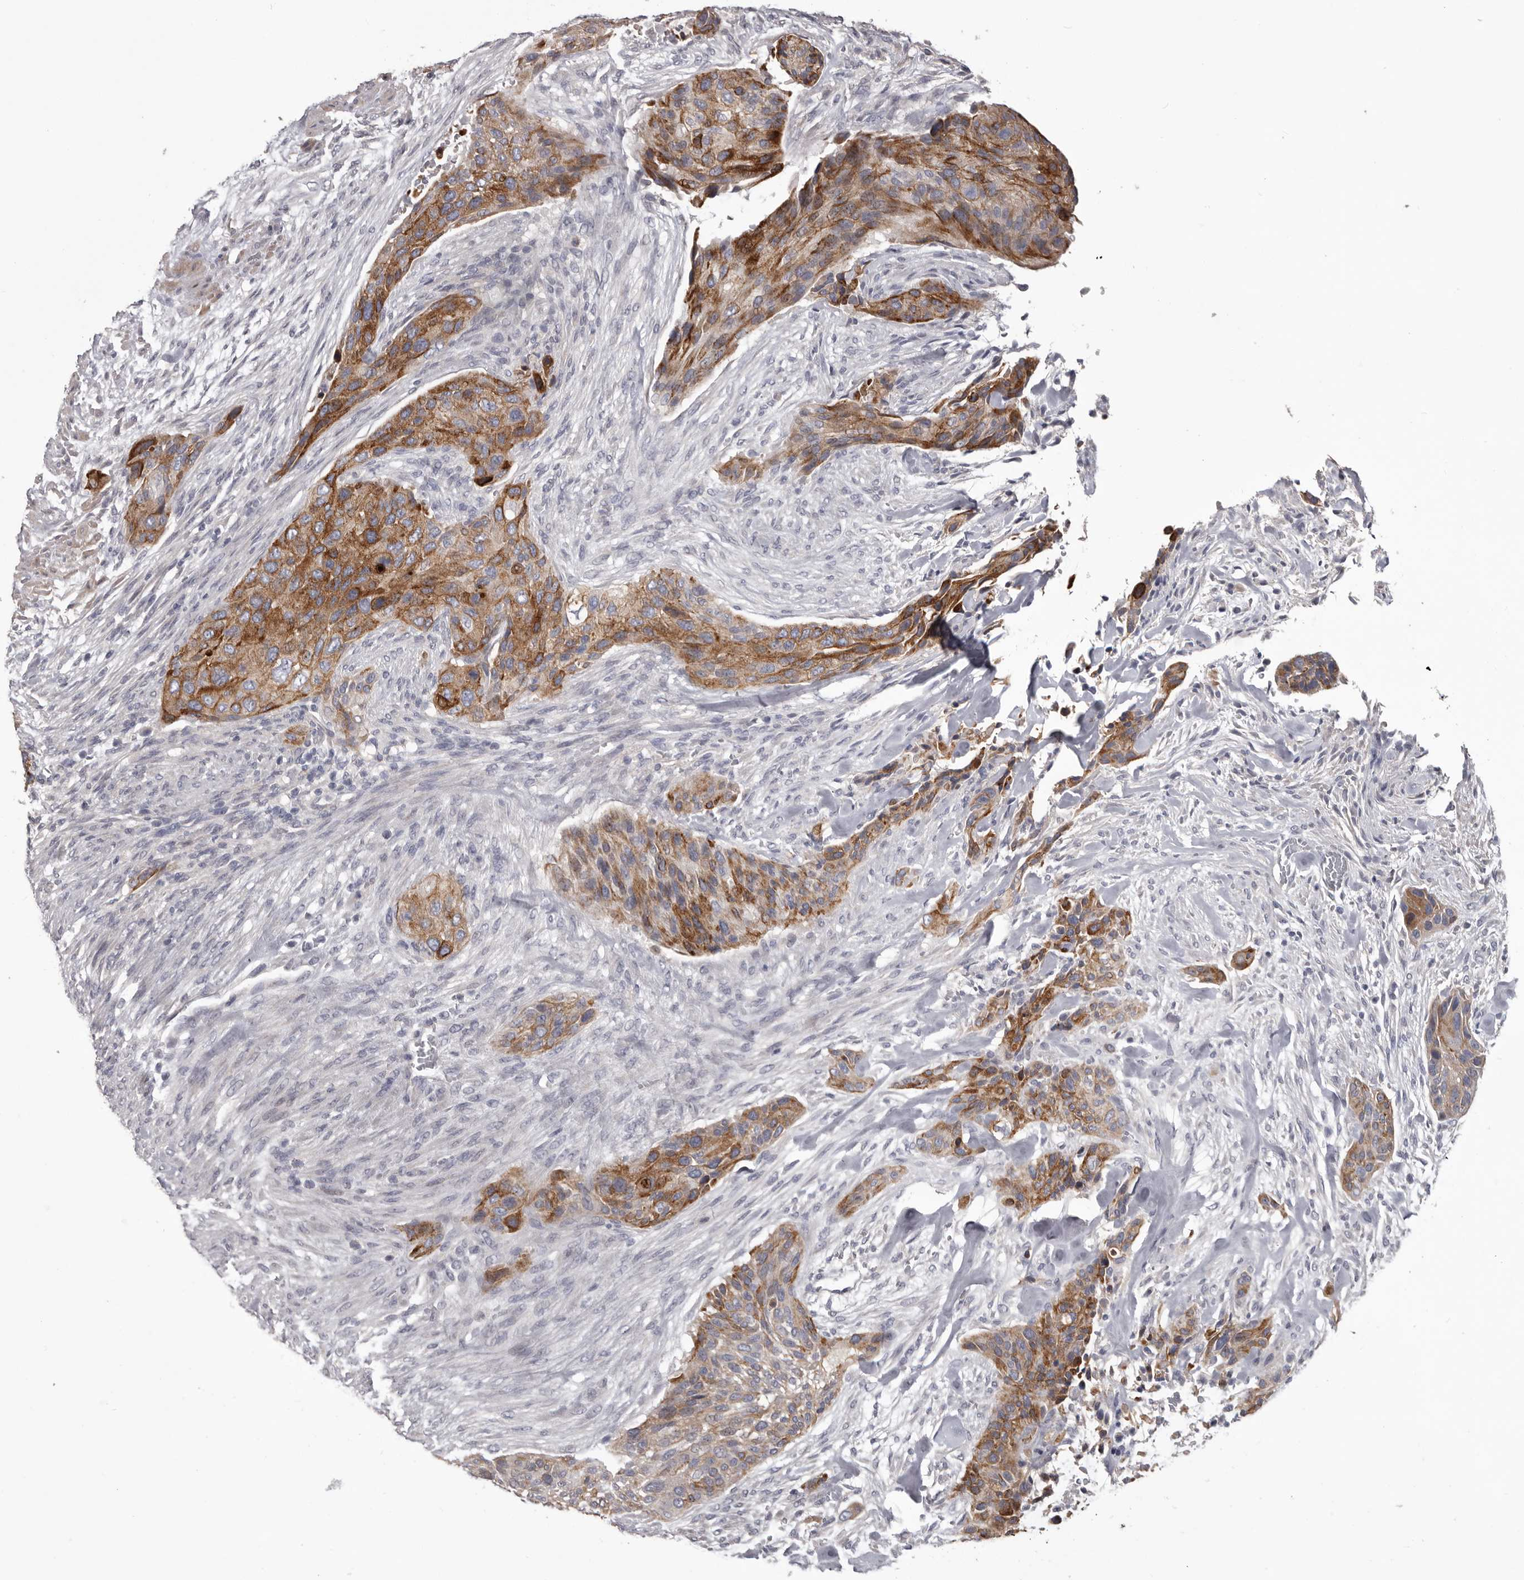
{"staining": {"intensity": "moderate", "quantity": ">75%", "location": "cytoplasmic/membranous"}, "tissue": "urothelial cancer", "cell_type": "Tumor cells", "image_type": "cancer", "snomed": [{"axis": "morphology", "description": "Urothelial carcinoma, High grade"}, {"axis": "topography", "description": "Urinary bladder"}], "caption": "There is medium levels of moderate cytoplasmic/membranous staining in tumor cells of urothelial cancer, as demonstrated by immunohistochemical staining (brown color).", "gene": "LPAR6", "patient": {"sex": "male", "age": 35}}